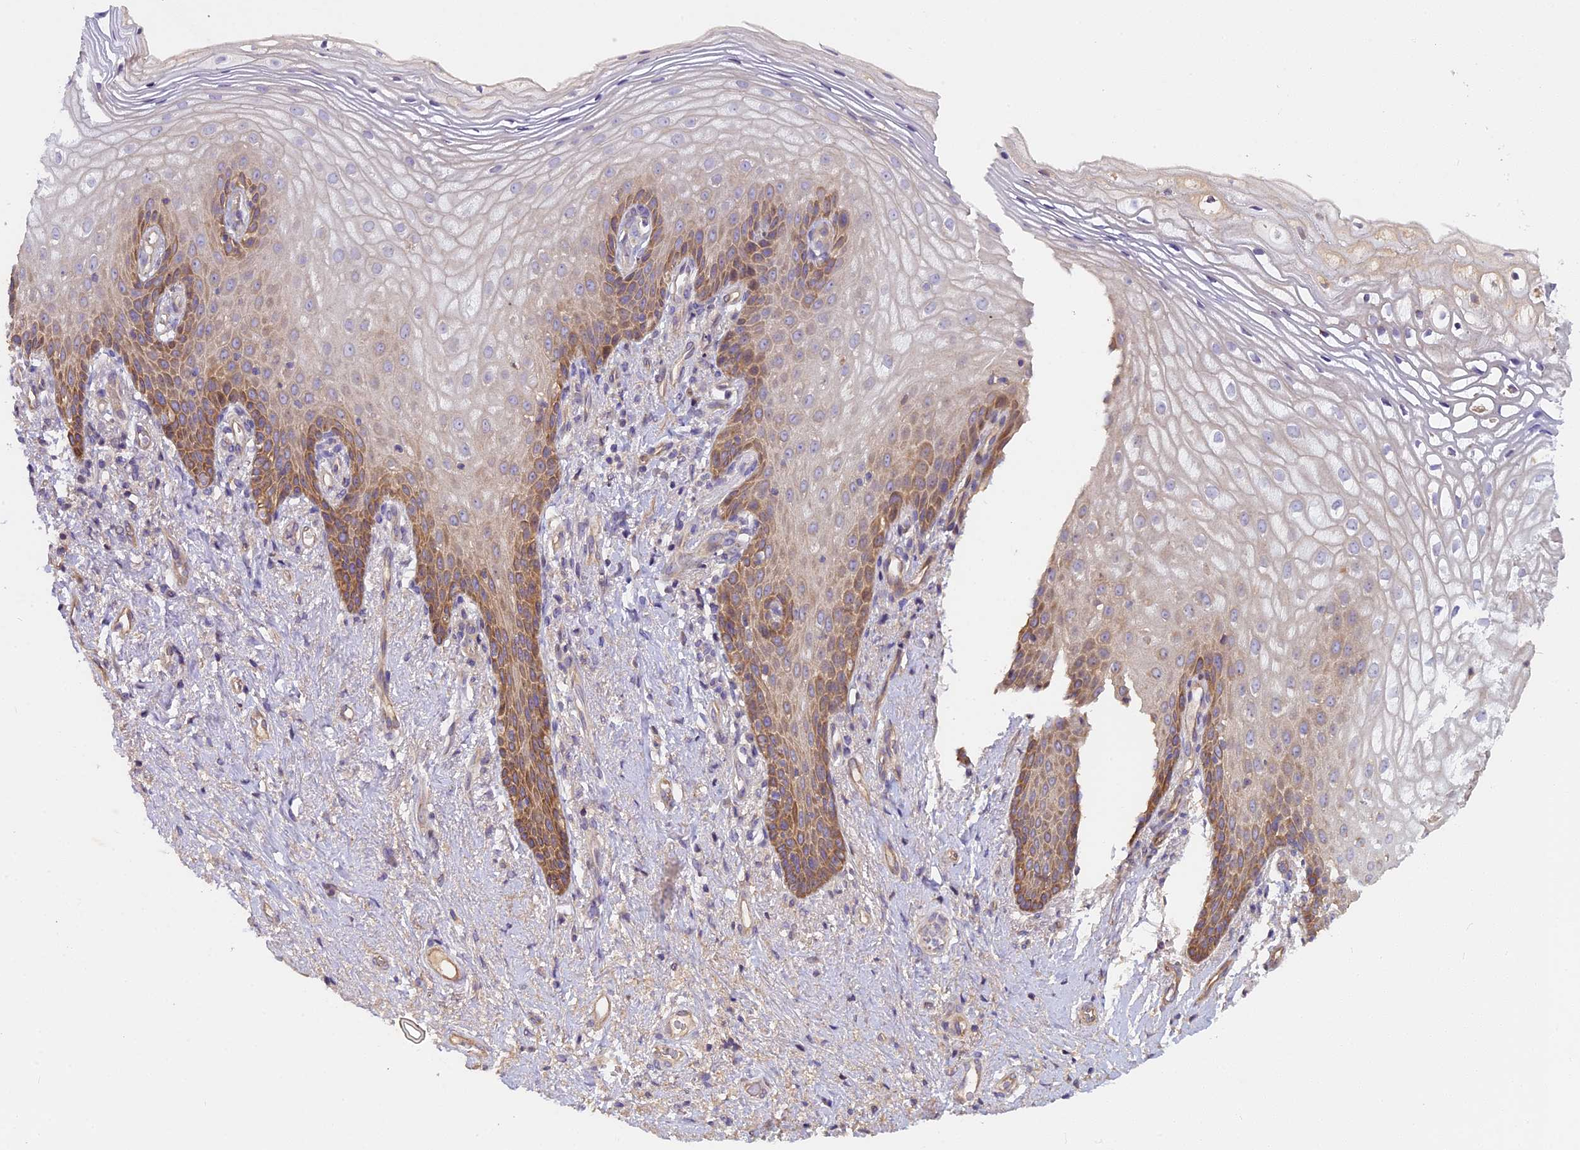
{"staining": {"intensity": "moderate", "quantity": "<25%", "location": "cytoplasmic/membranous"}, "tissue": "vagina", "cell_type": "Squamous epithelial cells", "image_type": "normal", "snomed": [{"axis": "morphology", "description": "Normal tissue, NOS"}, {"axis": "topography", "description": "Vagina"}], "caption": "A brown stain shows moderate cytoplasmic/membranous staining of a protein in squamous epithelial cells of normal human vagina.", "gene": "FAM98C", "patient": {"sex": "female", "age": 60}}